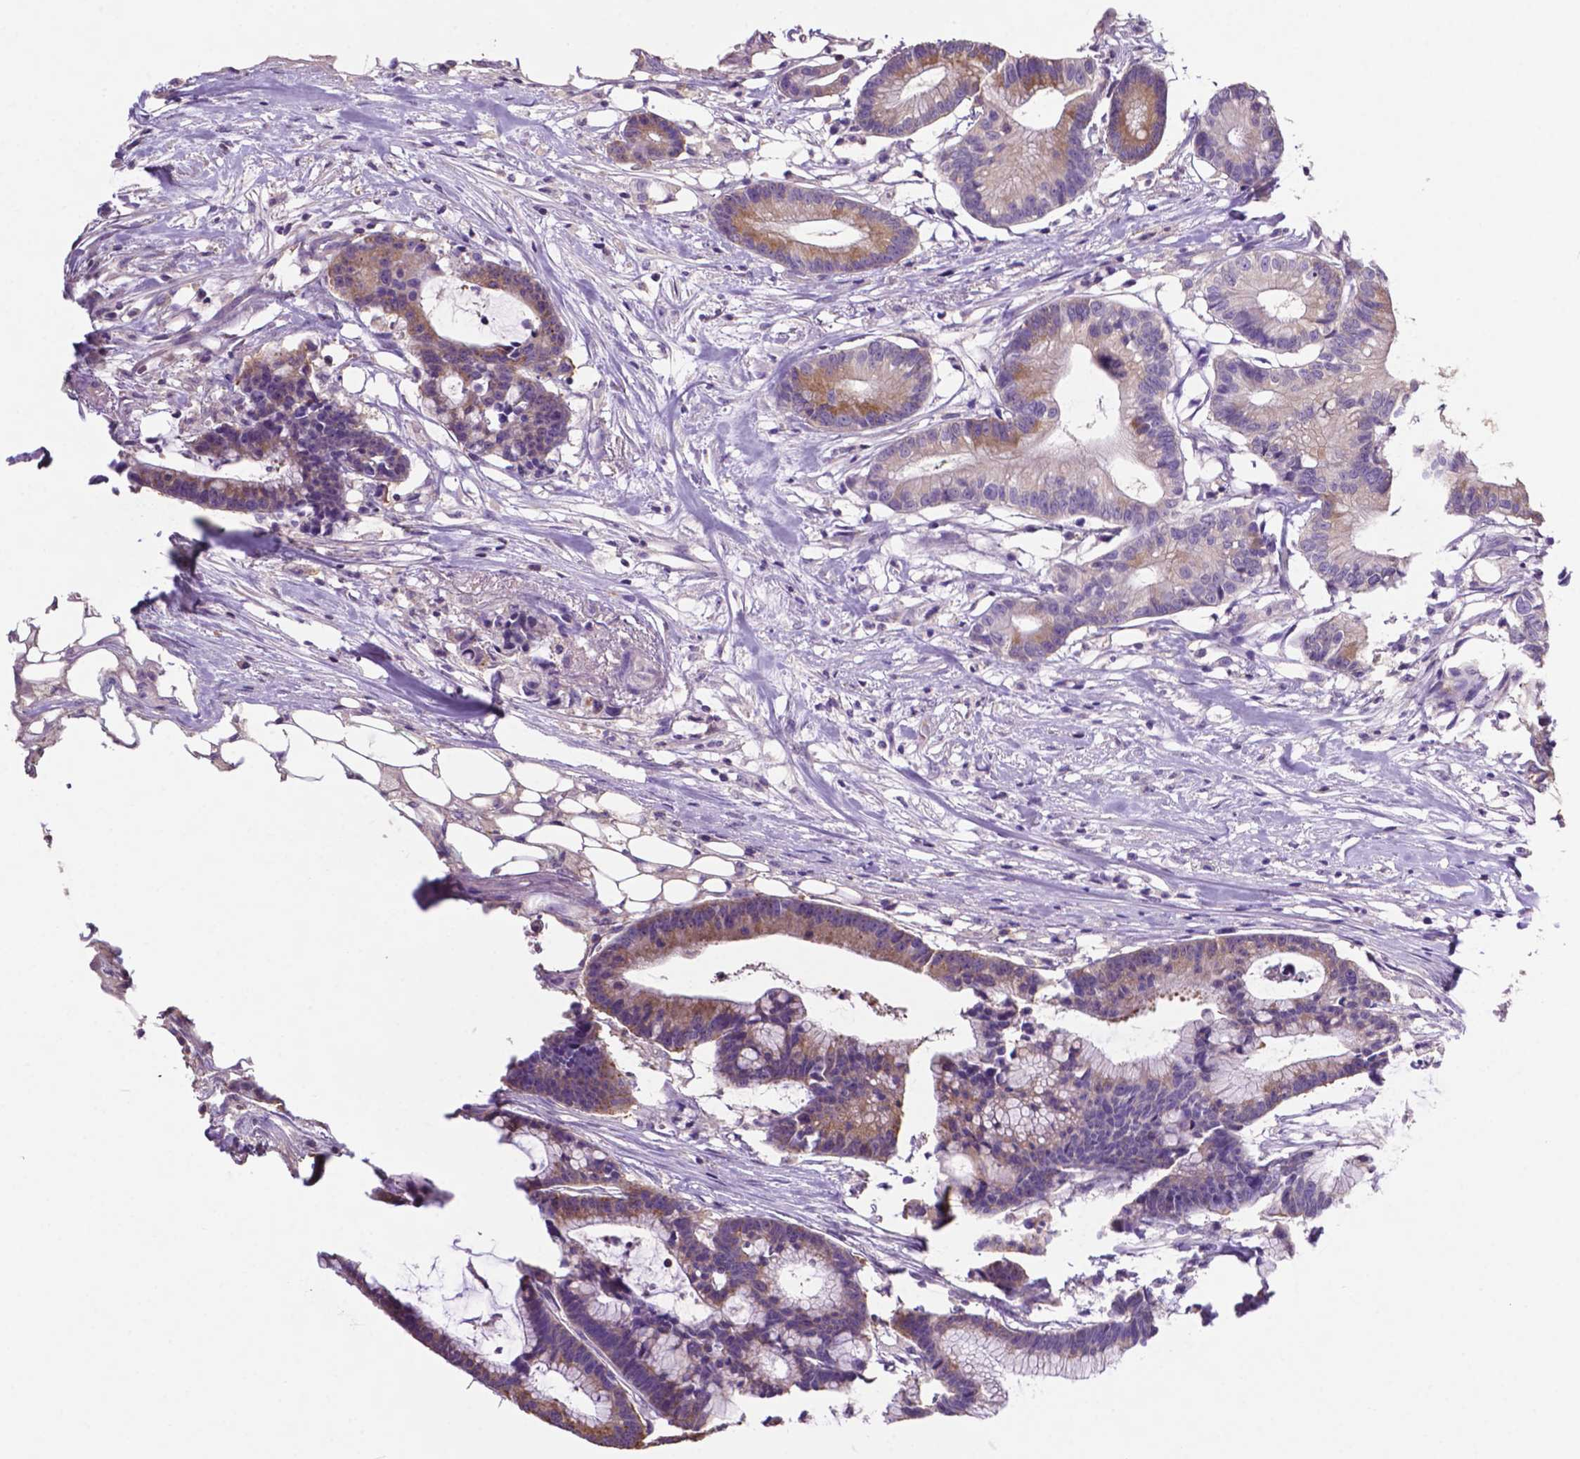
{"staining": {"intensity": "moderate", "quantity": "25%-75%", "location": "cytoplasmic/membranous"}, "tissue": "colorectal cancer", "cell_type": "Tumor cells", "image_type": "cancer", "snomed": [{"axis": "morphology", "description": "Adenocarcinoma, NOS"}, {"axis": "topography", "description": "Colon"}], "caption": "Human colorectal cancer stained for a protein (brown) shows moderate cytoplasmic/membranous positive staining in approximately 25%-75% of tumor cells.", "gene": "PRPS2", "patient": {"sex": "female", "age": 78}}